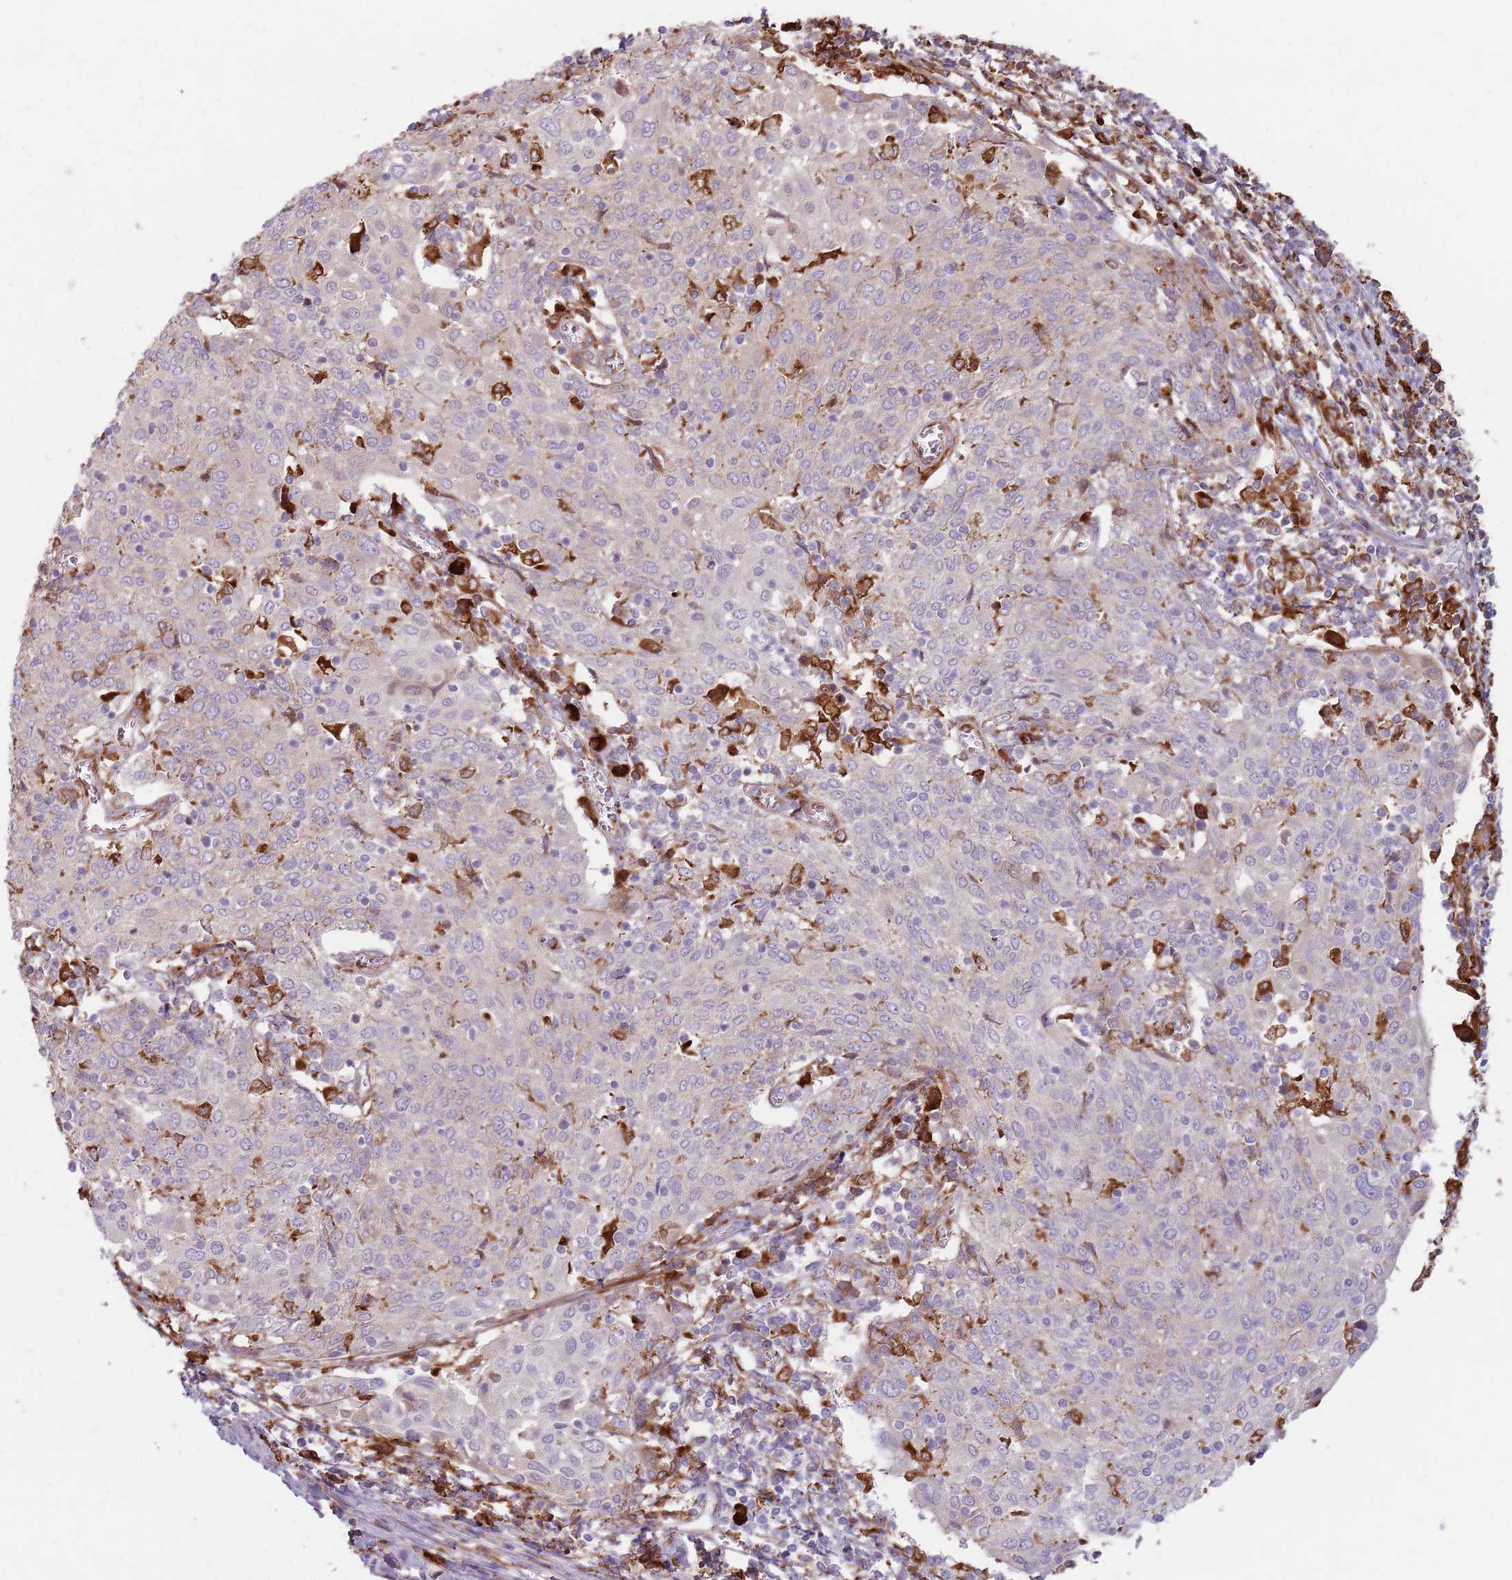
{"staining": {"intensity": "negative", "quantity": "none", "location": "none"}, "tissue": "cervical cancer", "cell_type": "Tumor cells", "image_type": "cancer", "snomed": [{"axis": "morphology", "description": "Squamous cell carcinoma, NOS"}, {"axis": "topography", "description": "Cervix"}], "caption": "Immunohistochemical staining of squamous cell carcinoma (cervical) displays no significant staining in tumor cells.", "gene": "COLGALT1", "patient": {"sex": "female", "age": 52}}